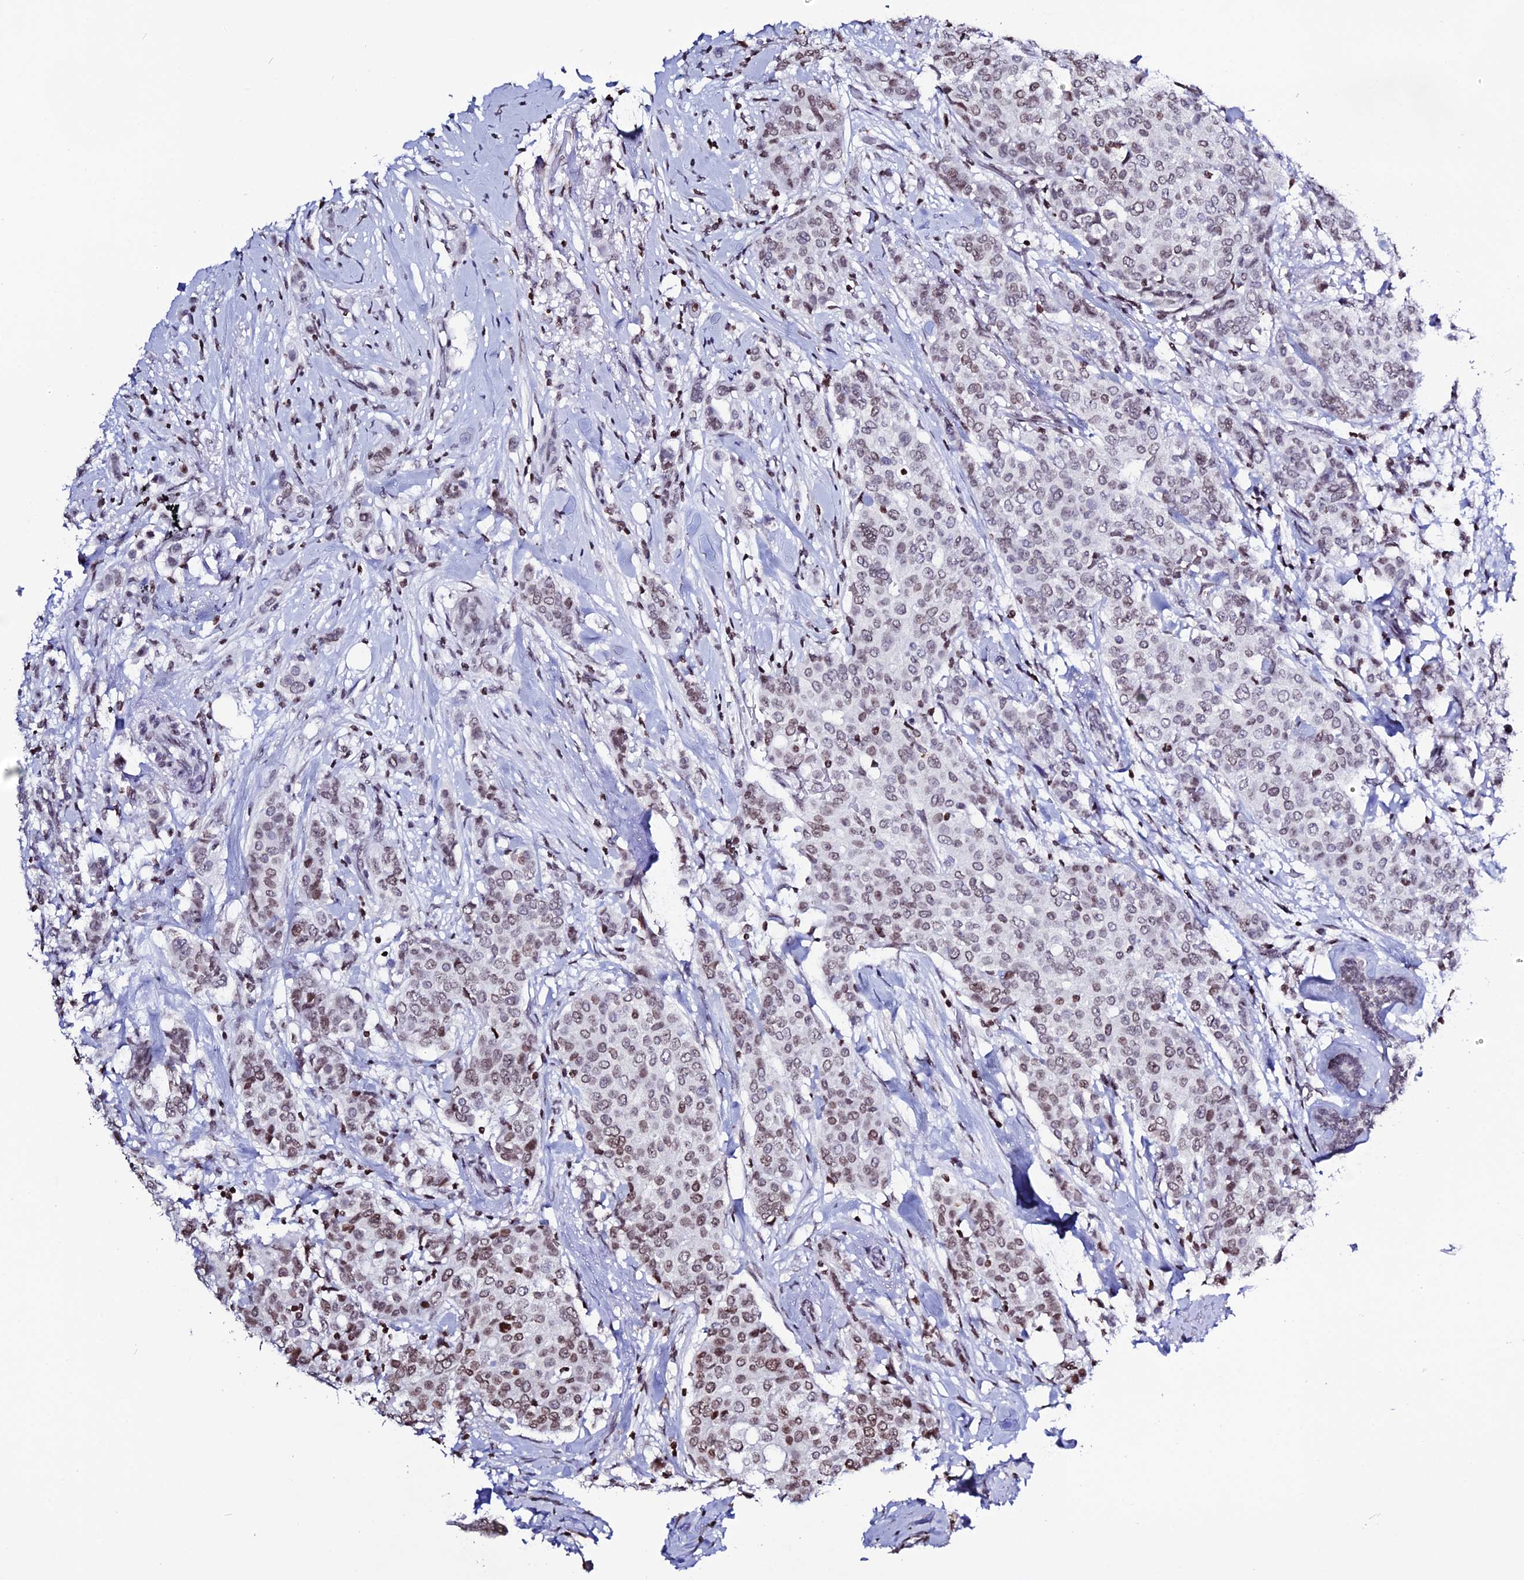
{"staining": {"intensity": "weak", "quantity": ">75%", "location": "nuclear"}, "tissue": "breast cancer", "cell_type": "Tumor cells", "image_type": "cancer", "snomed": [{"axis": "morphology", "description": "Lobular carcinoma"}, {"axis": "topography", "description": "Breast"}], "caption": "Immunohistochemistry staining of breast cancer, which demonstrates low levels of weak nuclear positivity in approximately >75% of tumor cells indicating weak nuclear protein expression. The staining was performed using DAB (brown) for protein detection and nuclei were counterstained in hematoxylin (blue).", "gene": "MACROH2A2", "patient": {"sex": "female", "age": 51}}